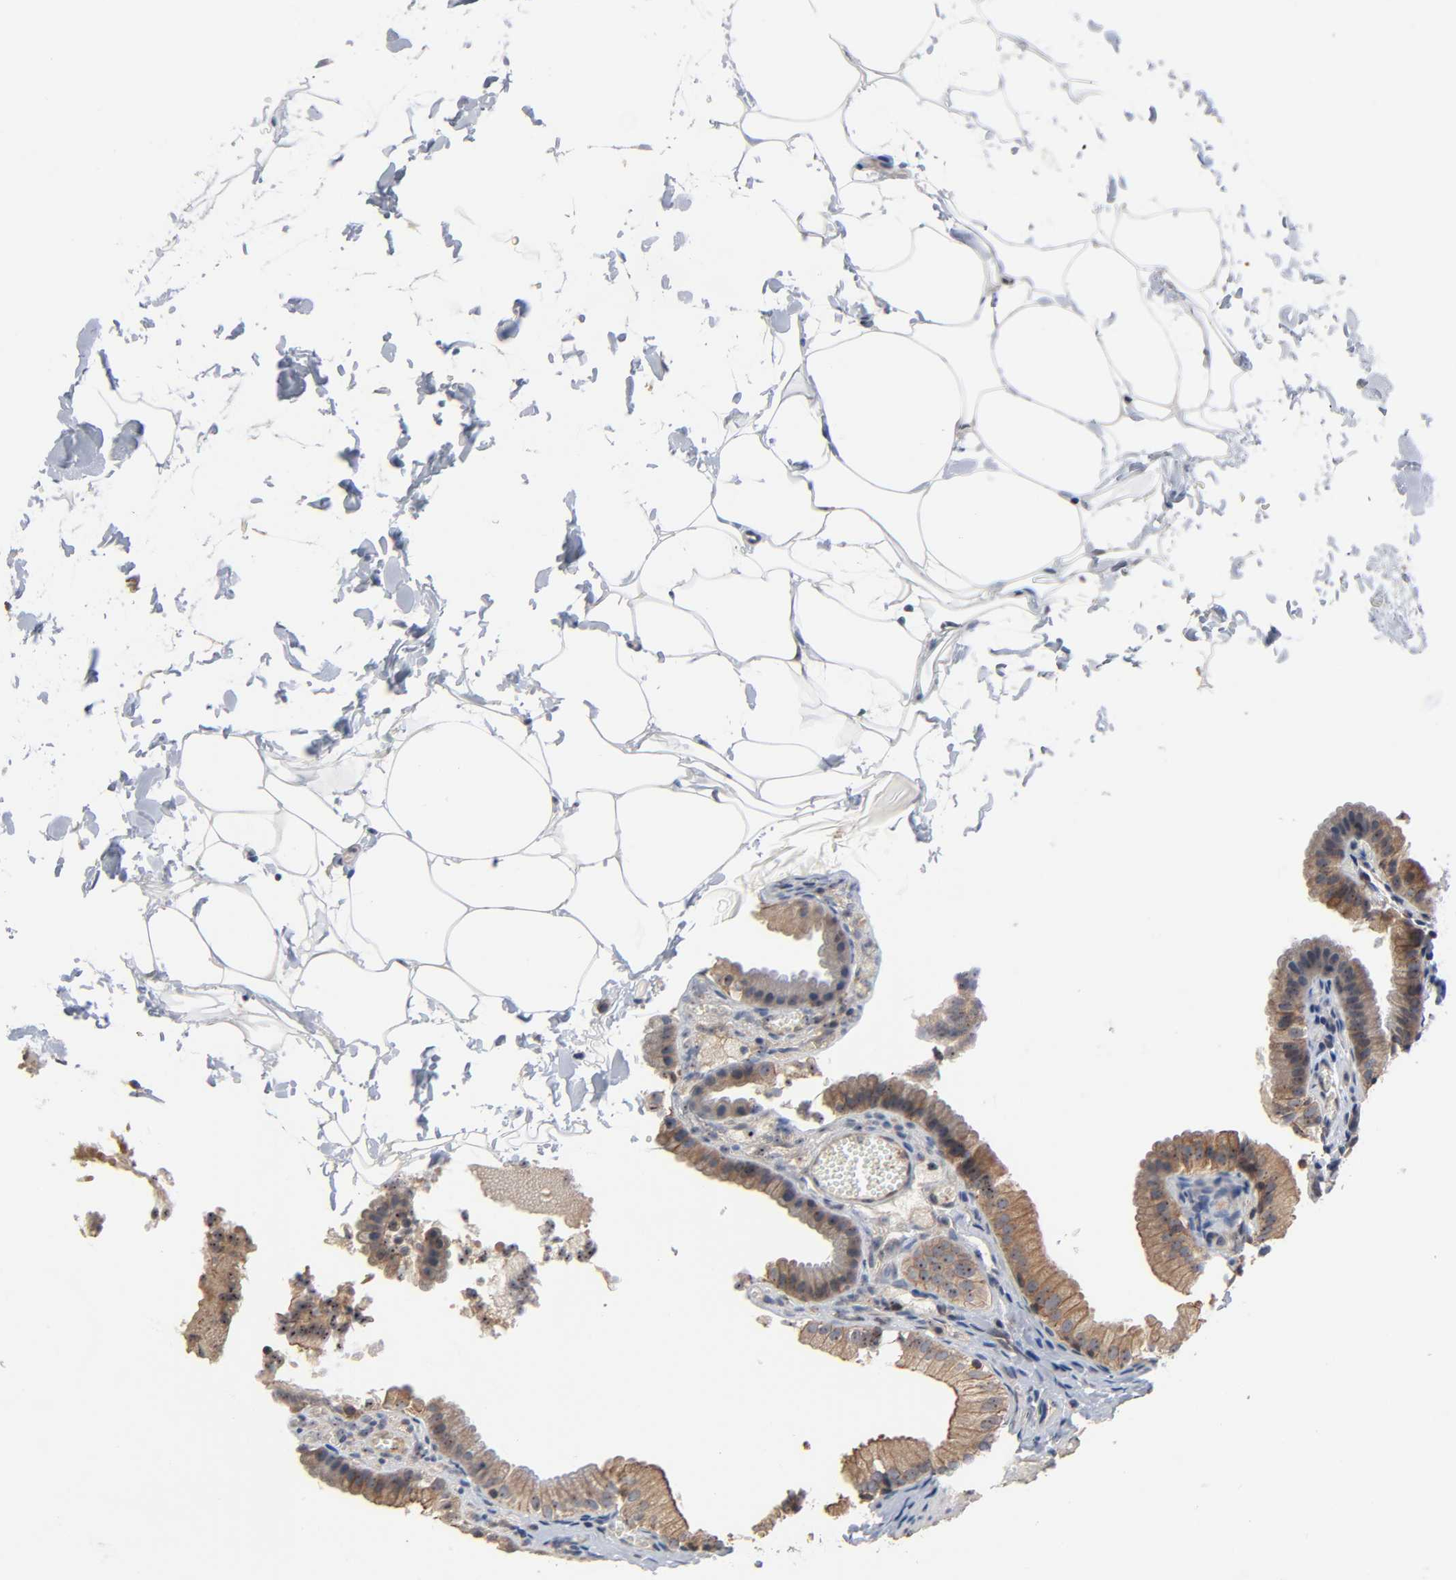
{"staining": {"intensity": "moderate", "quantity": ">75%", "location": "cytoplasmic/membranous,nuclear"}, "tissue": "gallbladder", "cell_type": "Glandular cells", "image_type": "normal", "snomed": [{"axis": "morphology", "description": "Normal tissue, NOS"}, {"axis": "topography", "description": "Gallbladder"}], "caption": "DAB immunohistochemical staining of unremarkable human gallbladder displays moderate cytoplasmic/membranous,nuclear protein expression in approximately >75% of glandular cells.", "gene": "DDX10", "patient": {"sex": "female", "age": 24}}